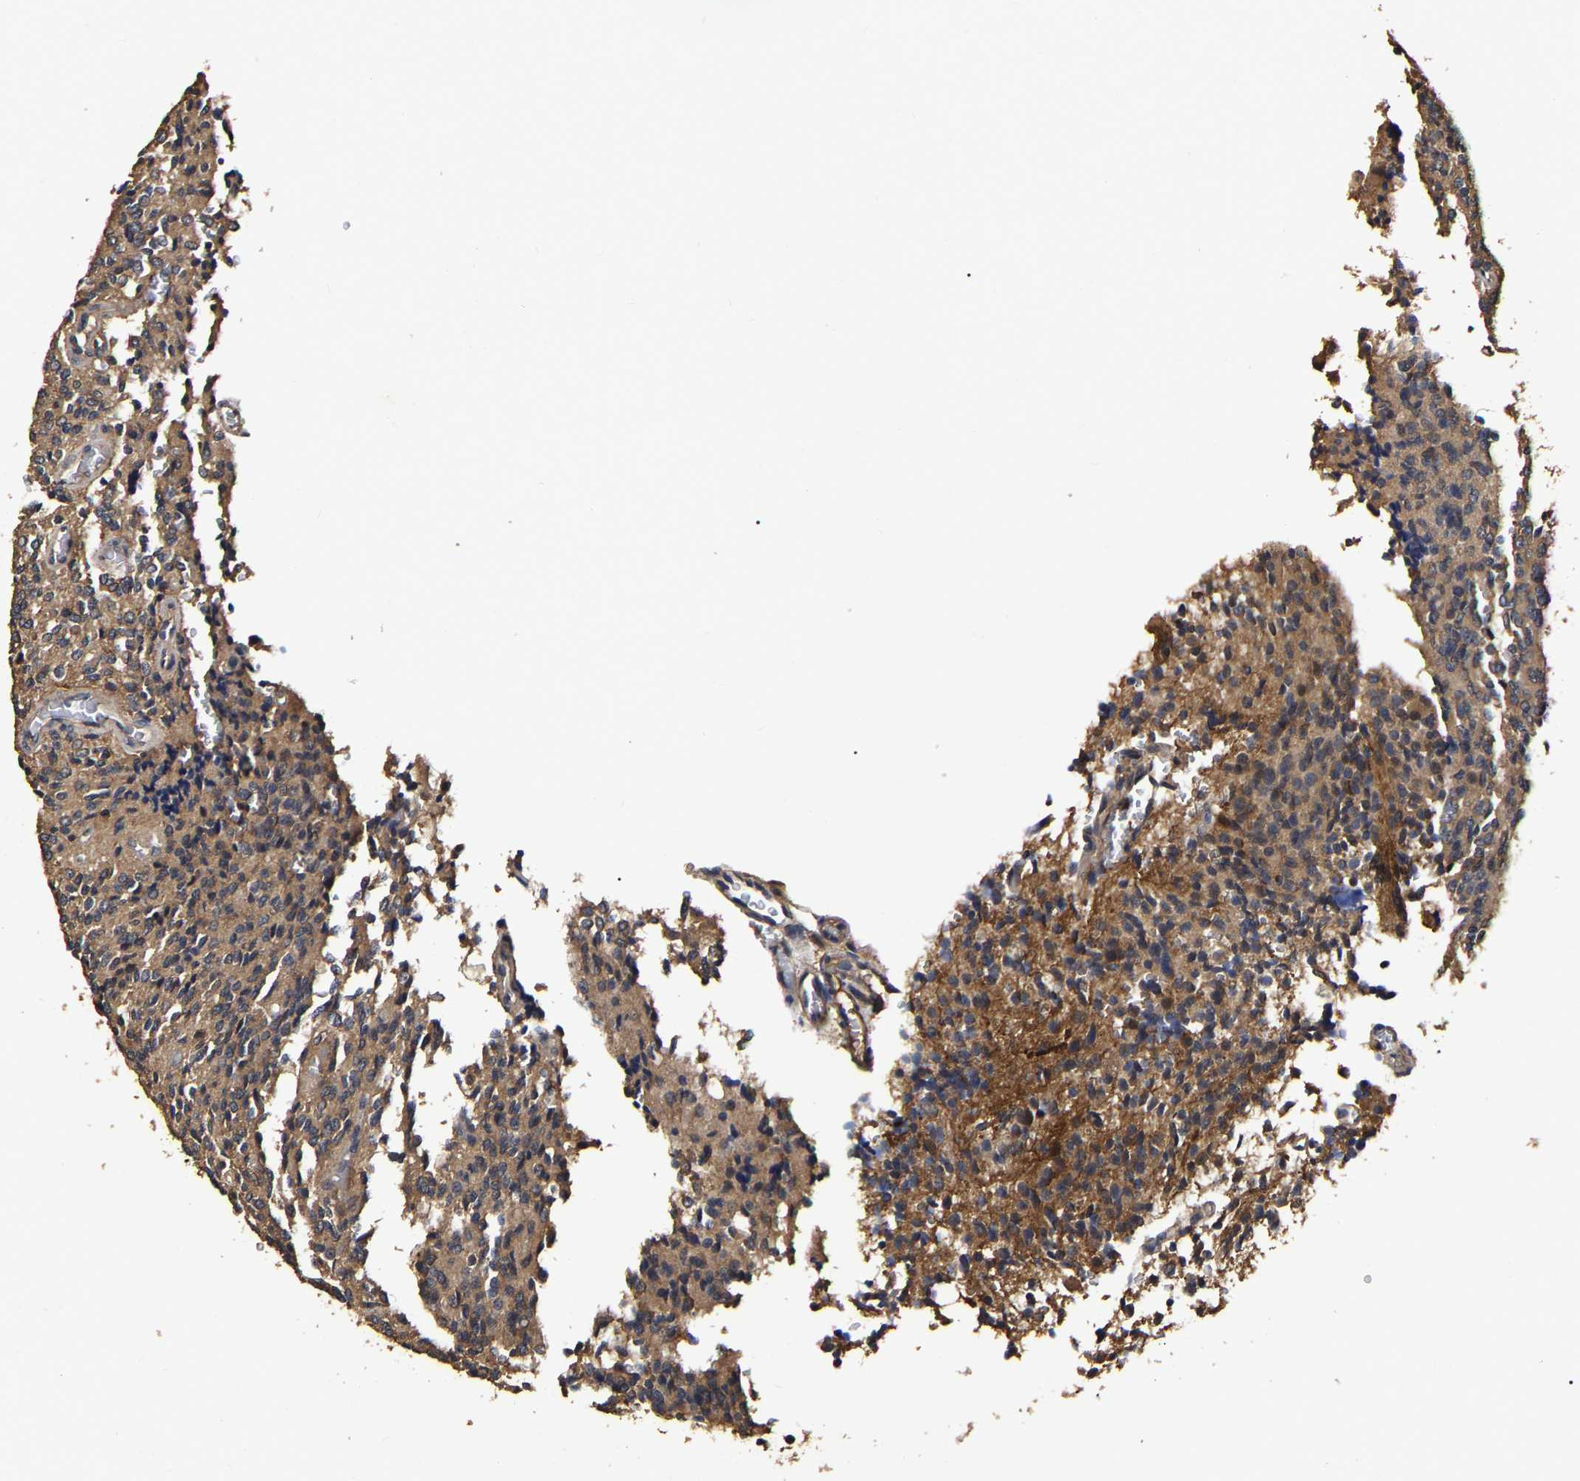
{"staining": {"intensity": "moderate", "quantity": ">75%", "location": "cytoplasmic/membranous"}, "tissue": "glioma", "cell_type": "Tumor cells", "image_type": "cancer", "snomed": [{"axis": "morphology", "description": "Glioma, malignant, High grade"}, {"axis": "topography", "description": "Brain"}], "caption": "Tumor cells show medium levels of moderate cytoplasmic/membranous staining in approximately >75% of cells in high-grade glioma (malignant).", "gene": "STK32C", "patient": {"sex": "male", "age": 34}}